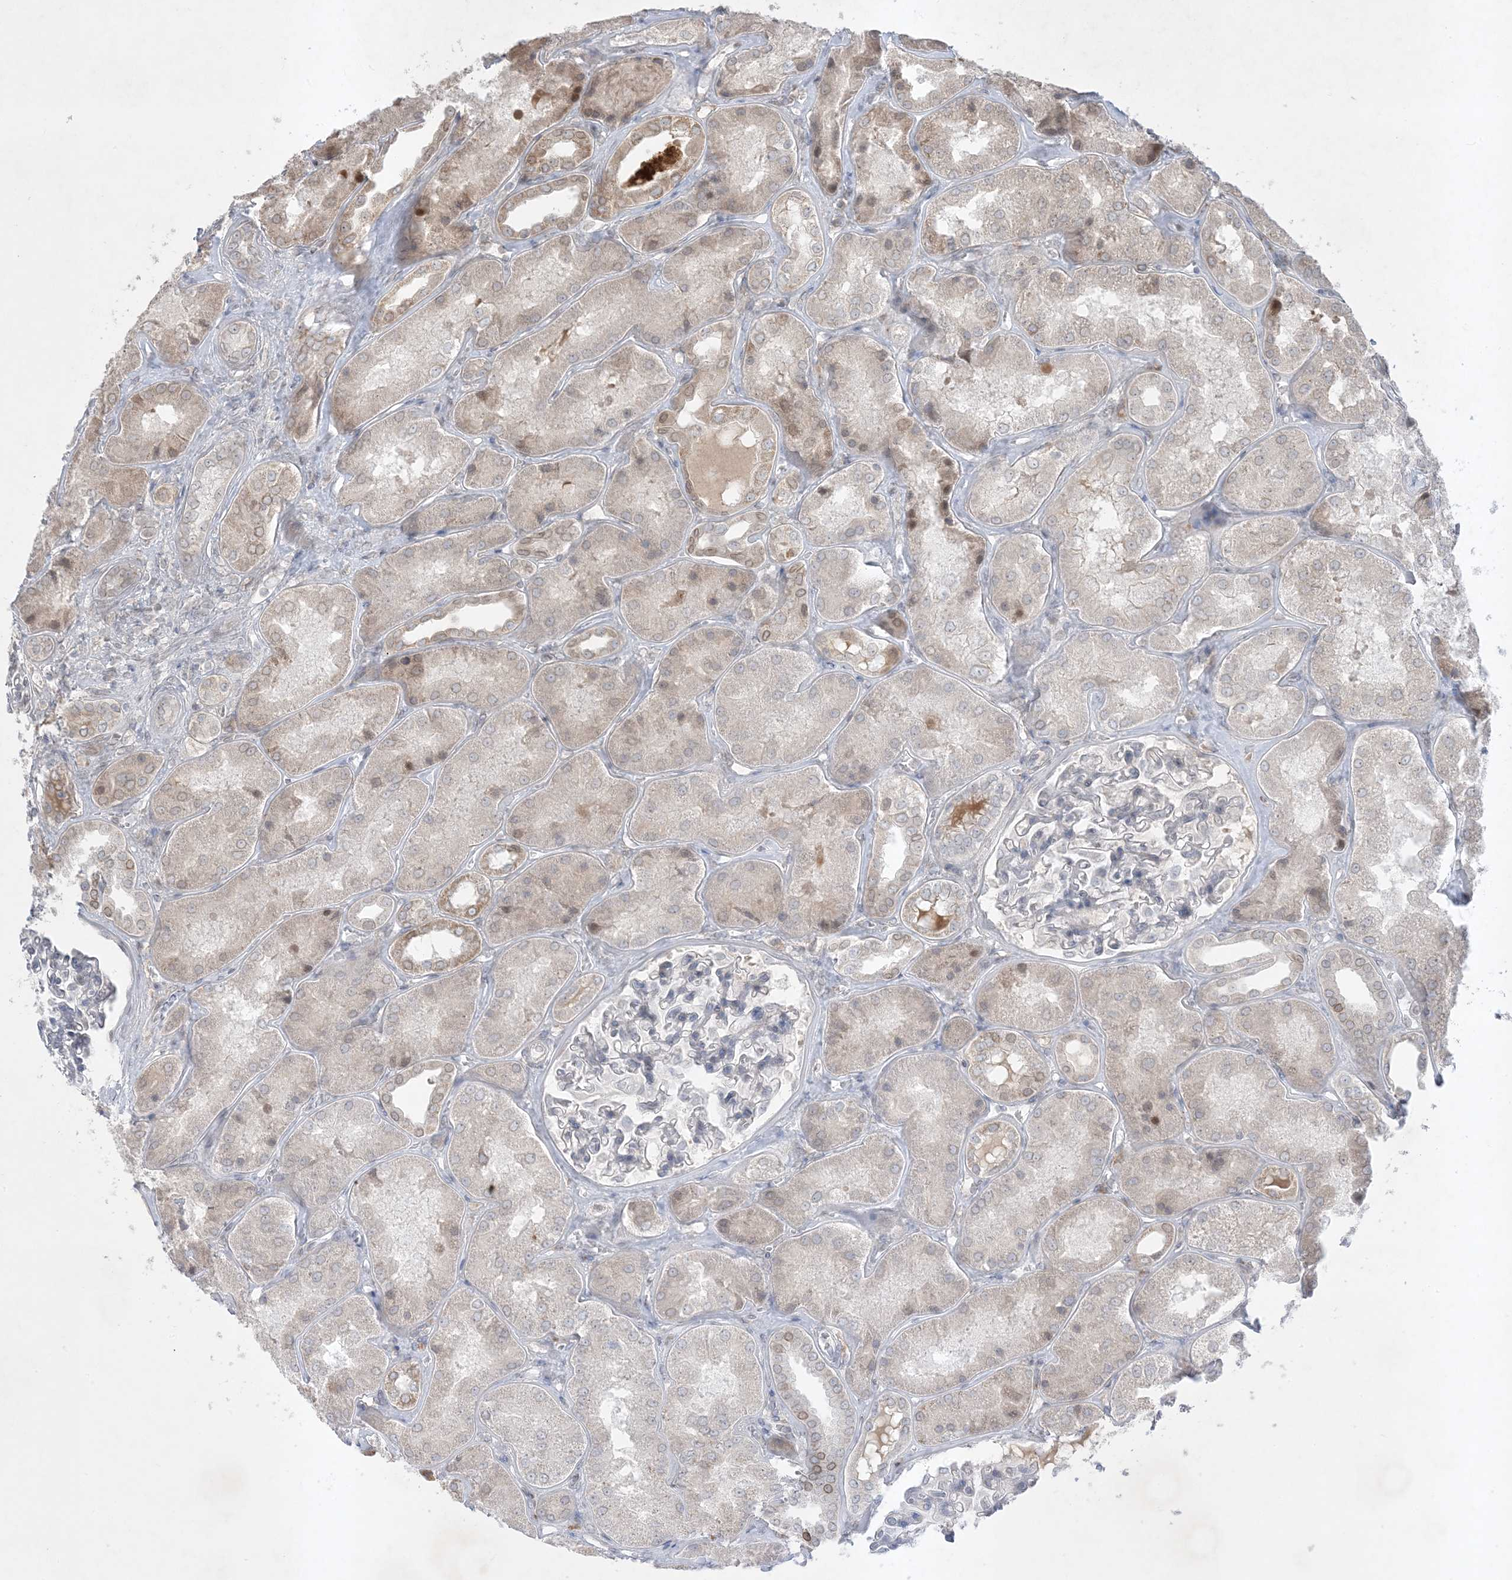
{"staining": {"intensity": "negative", "quantity": "none", "location": "none"}, "tissue": "kidney", "cell_type": "Cells in glomeruli", "image_type": "normal", "snomed": [{"axis": "morphology", "description": "Normal tissue, NOS"}, {"axis": "topography", "description": "Kidney"}], "caption": "Human kidney stained for a protein using immunohistochemistry reveals no positivity in cells in glomeruli.", "gene": "FNDC1", "patient": {"sex": "female", "age": 56}}